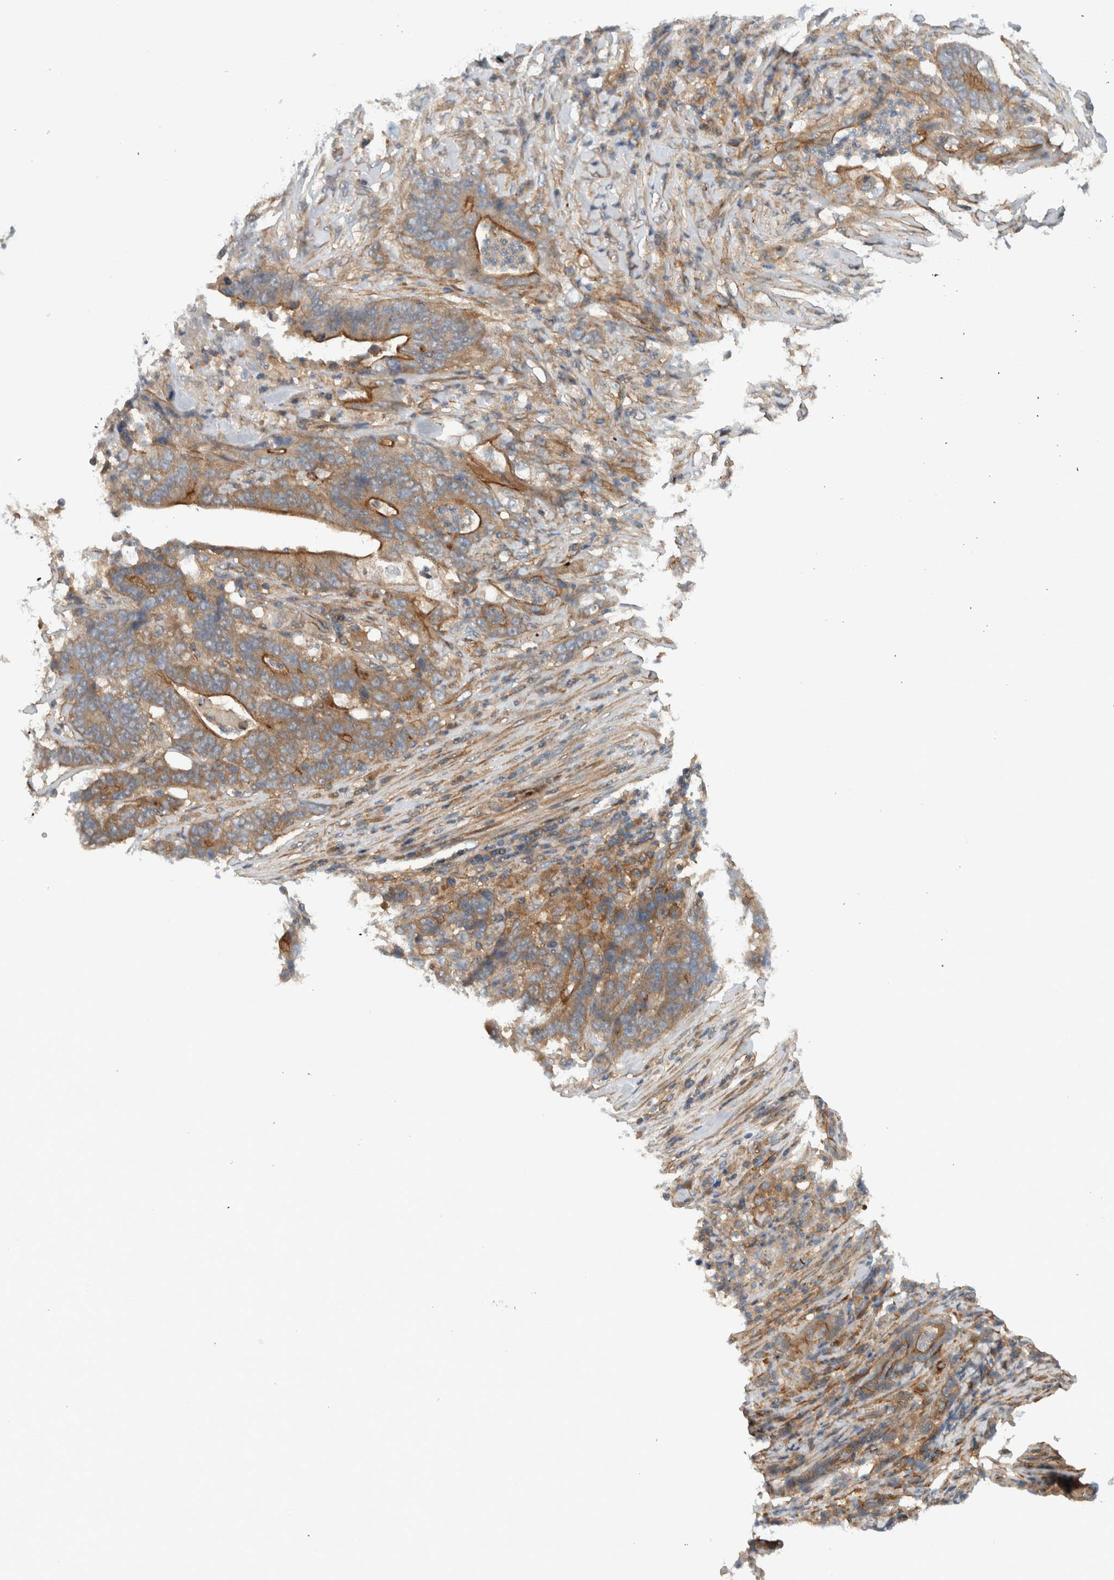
{"staining": {"intensity": "moderate", "quantity": ">75%", "location": "cytoplasmic/membranous"}, "tissue": "stomach cancer", "cell_type": "Tumor cells", "image_type": "cancer", "snomed": [{"axis": "morphology", "description": "Adenocarcinoma, NOS"}, {"axis": "topography", "description": "Stomach"}], "caption": "High-power microscopy captured an immunohistochemistry (IHC) image of stomach cancer (adenocarcinoma), revealing moderate cytoplasmic/membranous expression in about >75% of tumor cells.", "gene": "MPRIP", "patient": {"sex": "female", "age": 73}}